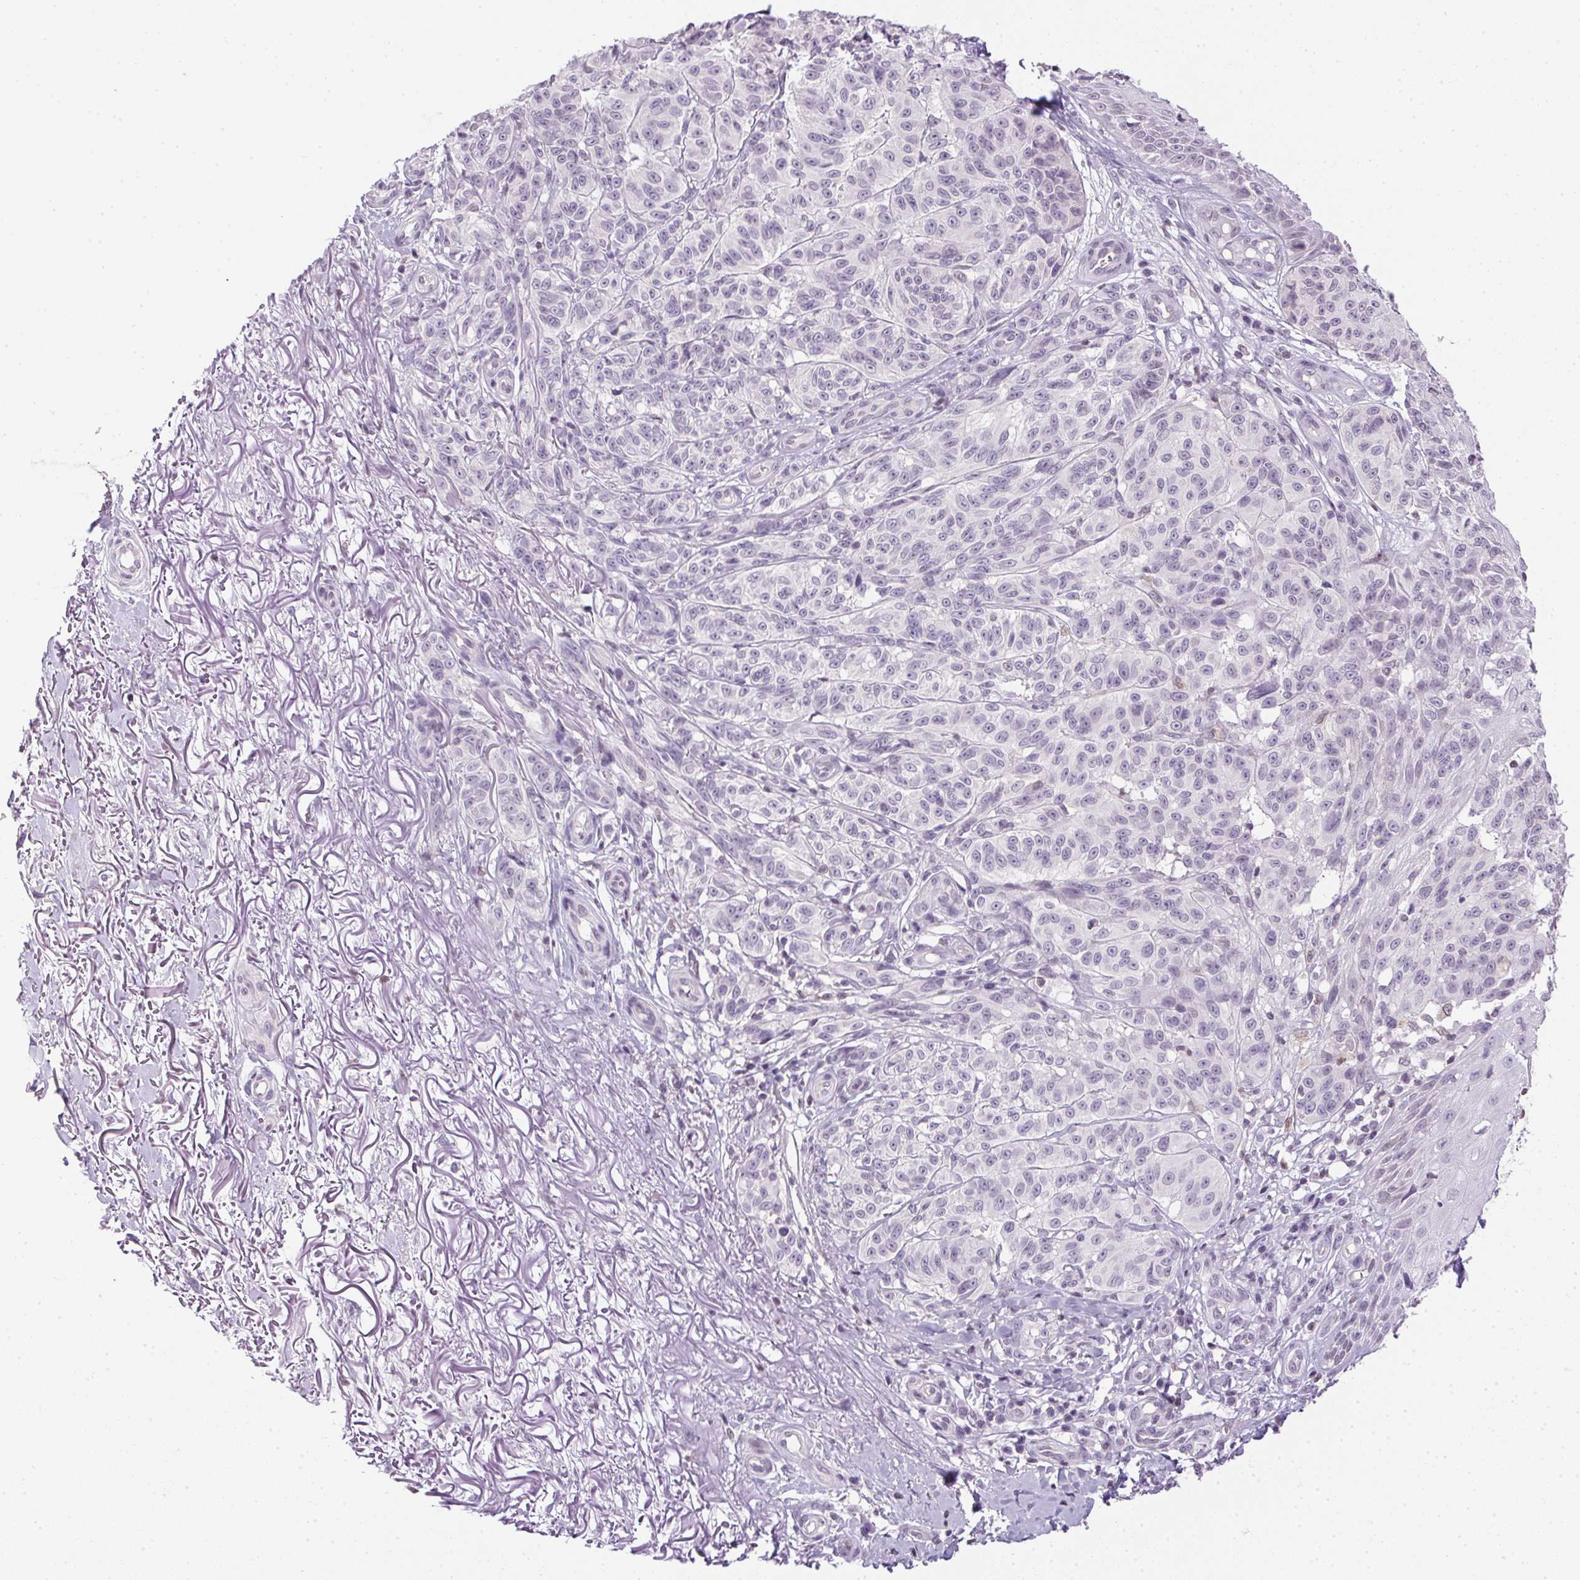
{"staining": {"intensity": "negative", "quantity": "none", "location": "none"}, "tissue": "melanoma", "cell_type": "Tumor cells", "image_type": "cancer", "snomed": [{"axis": "morphology", "description": "Malignant melanoma, NOS"}, {"axis": "topography", "description": "Skin"}], "caption": "High magnification brightfield microscopy of melanoma stained with DAB (3,3'-diaminobenzidine) (brown) and counterstained with hematoxylin (blue): tumor cells show no significant staining.", "gene": "PRL", "patient": {"sex": "female", "age": 85}}